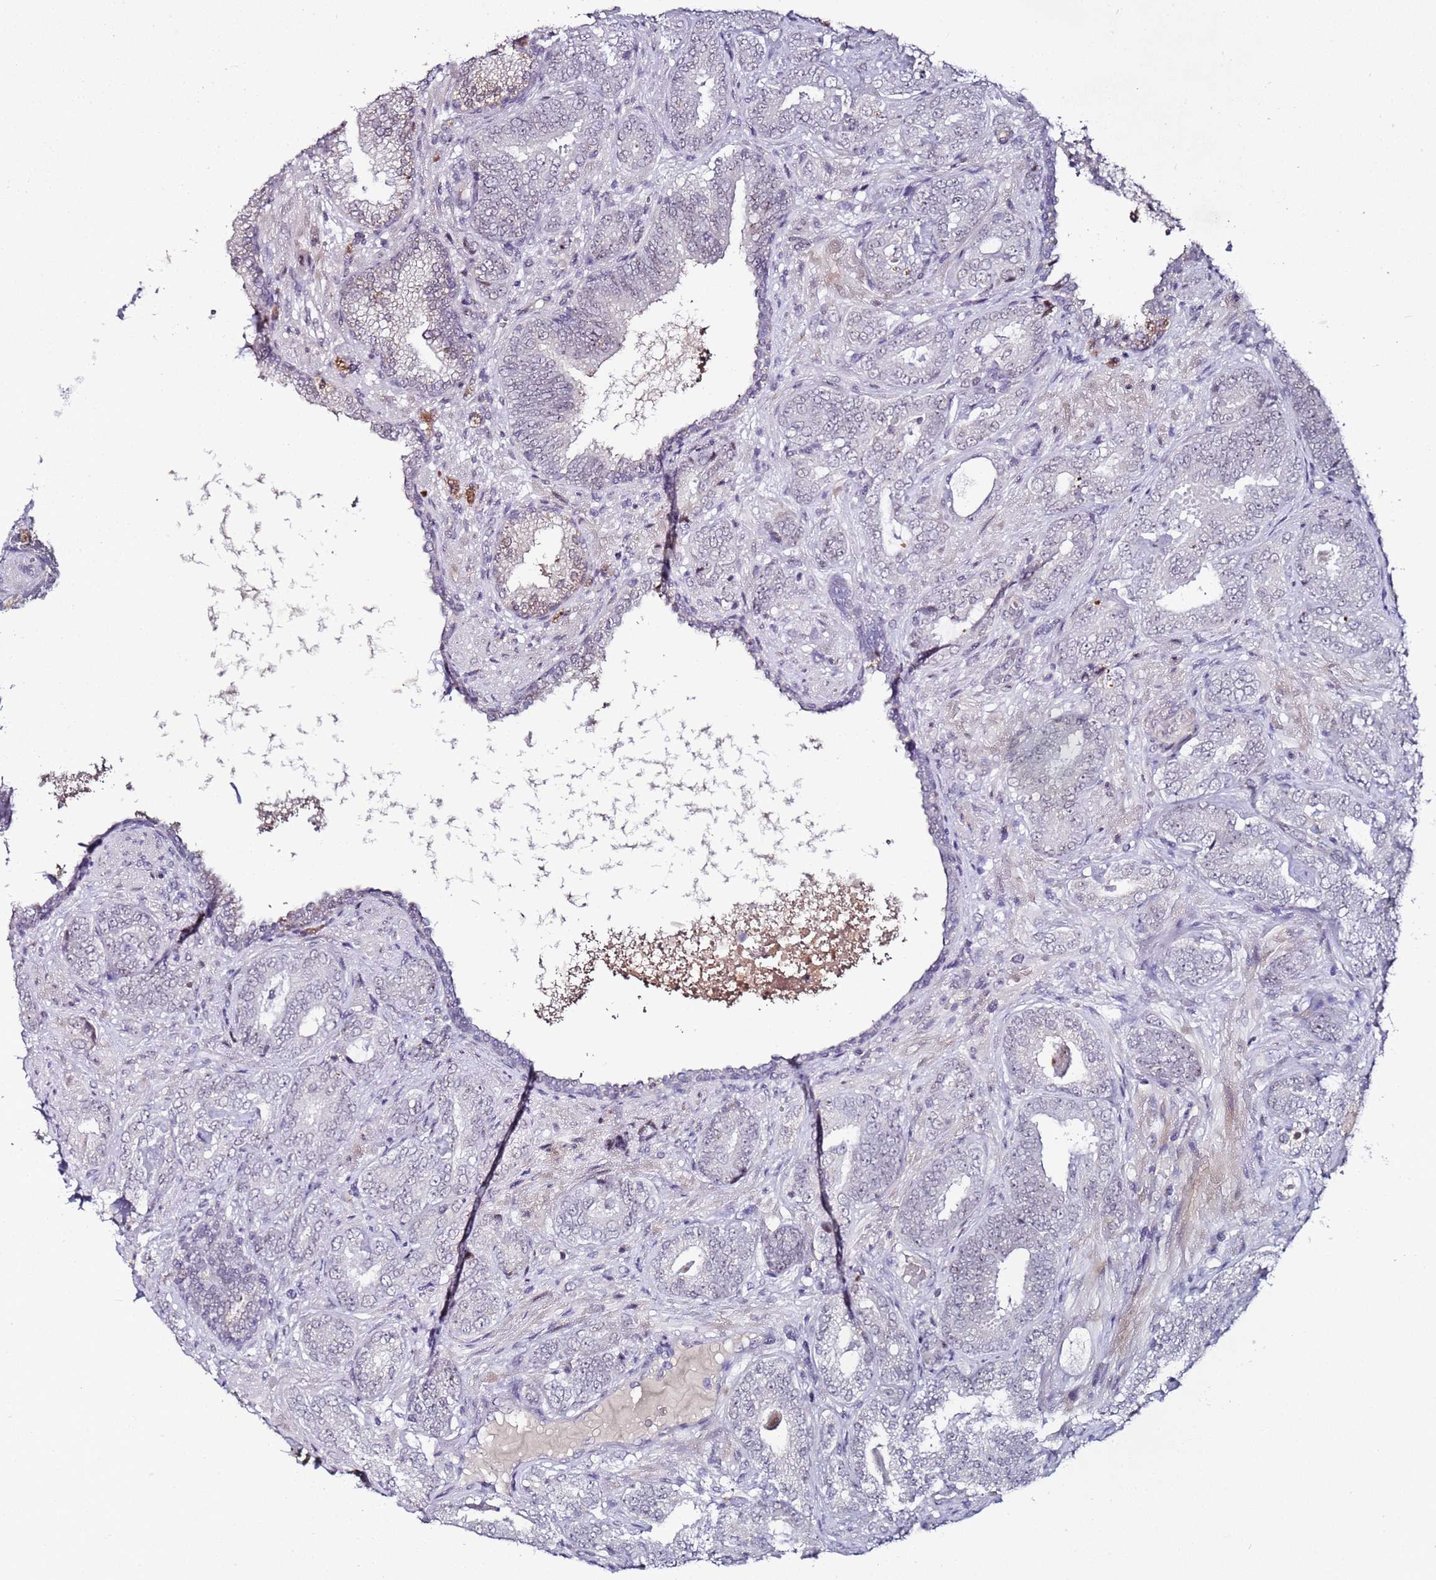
{"staining": {"intensity": "negative", "quantity": "none", "location": "none"}, "tissue": "prostate cancer", "cell_type": "Tumor cells", "image_type": "cancer", "snomed": [{"axis": "morphology", "description": "Adenocarcinoma, High grade"}, {"axis": "topography", "description": "Prostate"}], "caption": "Adenocarcinoma (high-grade) (prostate) stained for a protein using IHC displays no positivity tumor cells.", "gene": "PSMA7", "patient": {"sex": "male", "age": 71}}